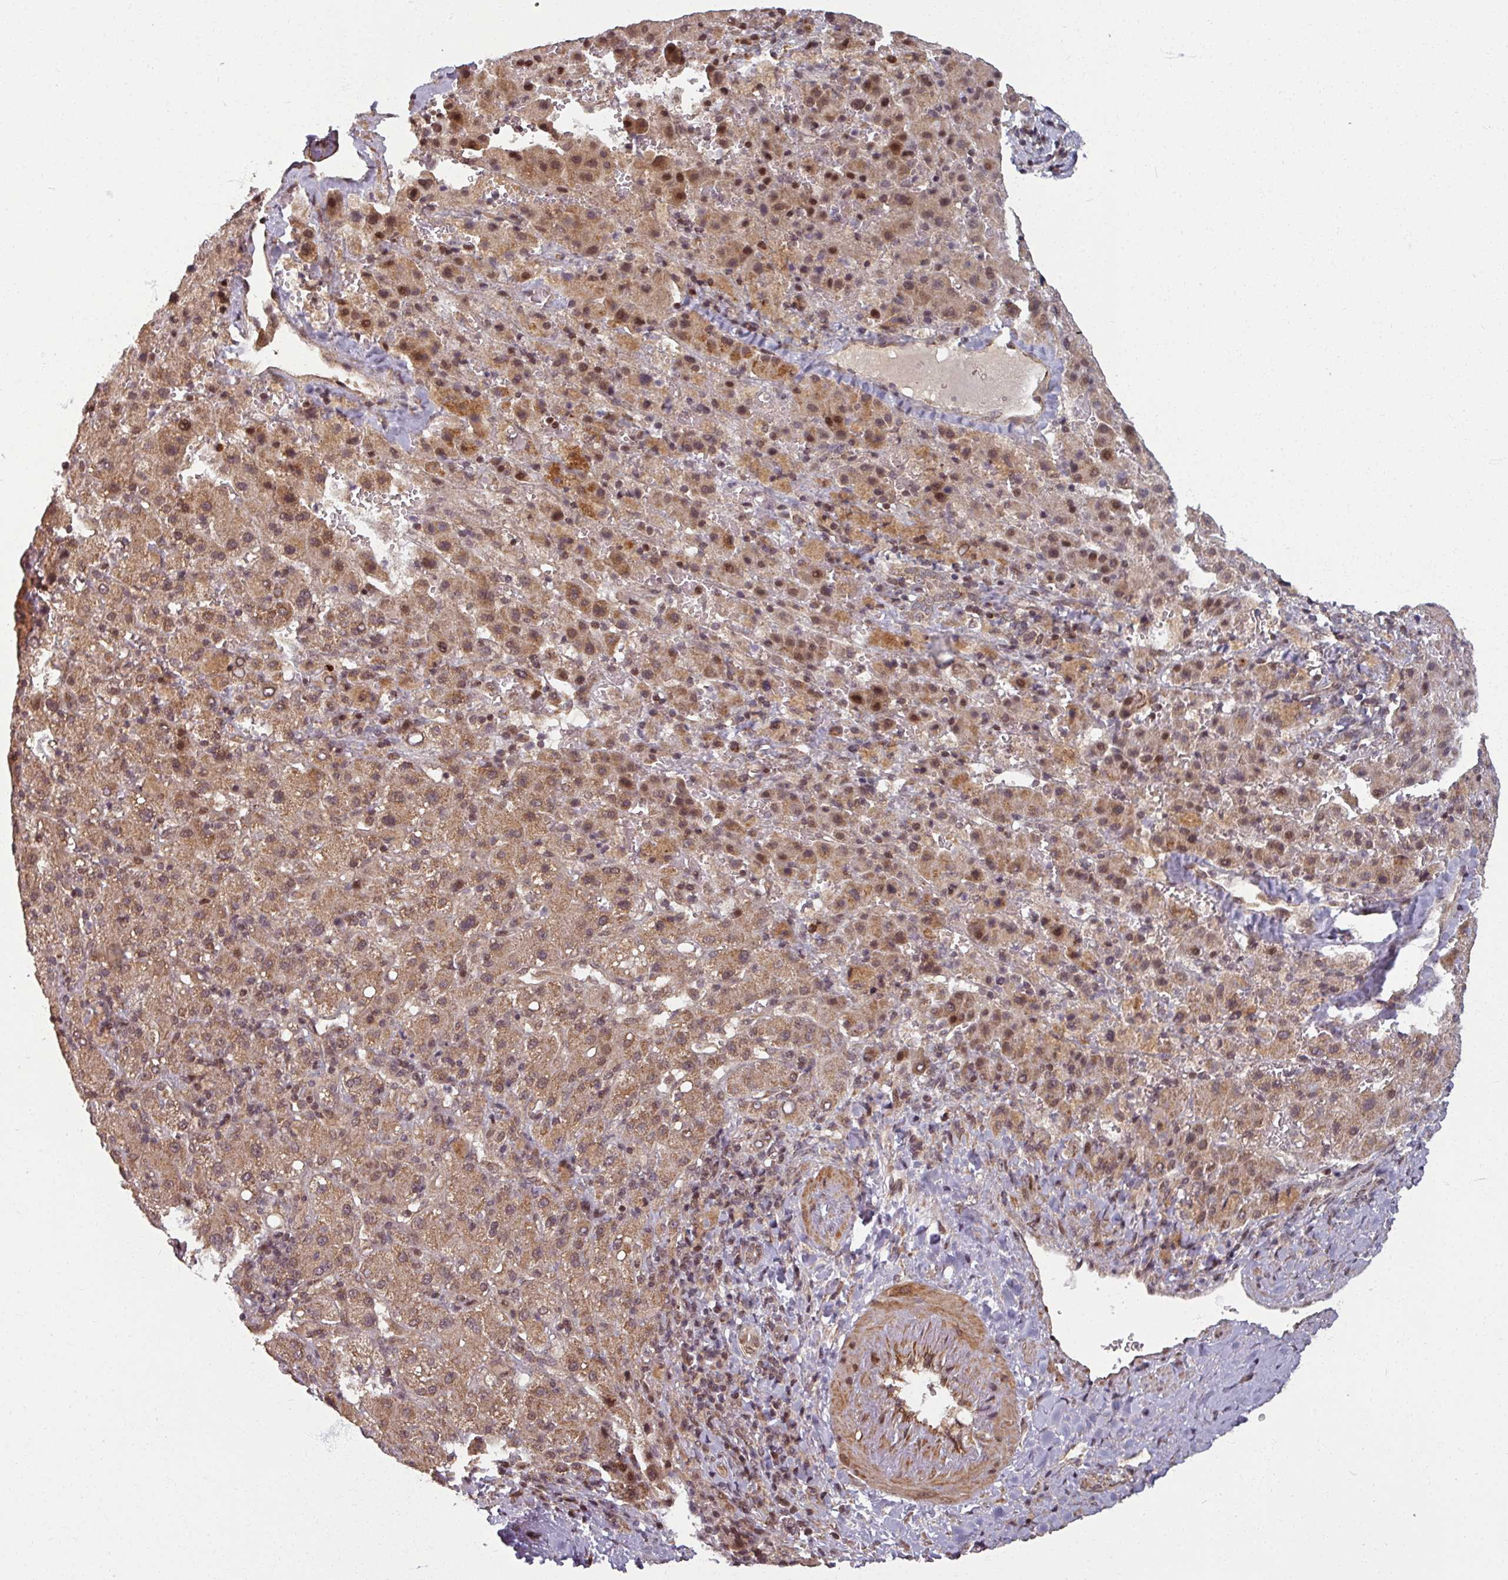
{"staining": {"intensity": "moderate", "quantity": ">75%", "location": "cytoplasmic/membranous,nuclear"}, "tissue": "liver cancer", "cell_type": "Tumor cells", "image_type": "cancer", "snomed": [{"axis": "morphology", "description": "Carcinoma, Hepatocellular, NOS"}, {"axis": "topography", "description": "Liver"}], "caption": "This image reveals immunohistochemistry (IHC) staining of hepatocellular carcinoma (liver), with medium moderate cytoplasmic/membranous and nuclear positivity in about >75% of tumor cells.", "gene": "SWI5", "patient": {"sex": "female", "age": 58}}